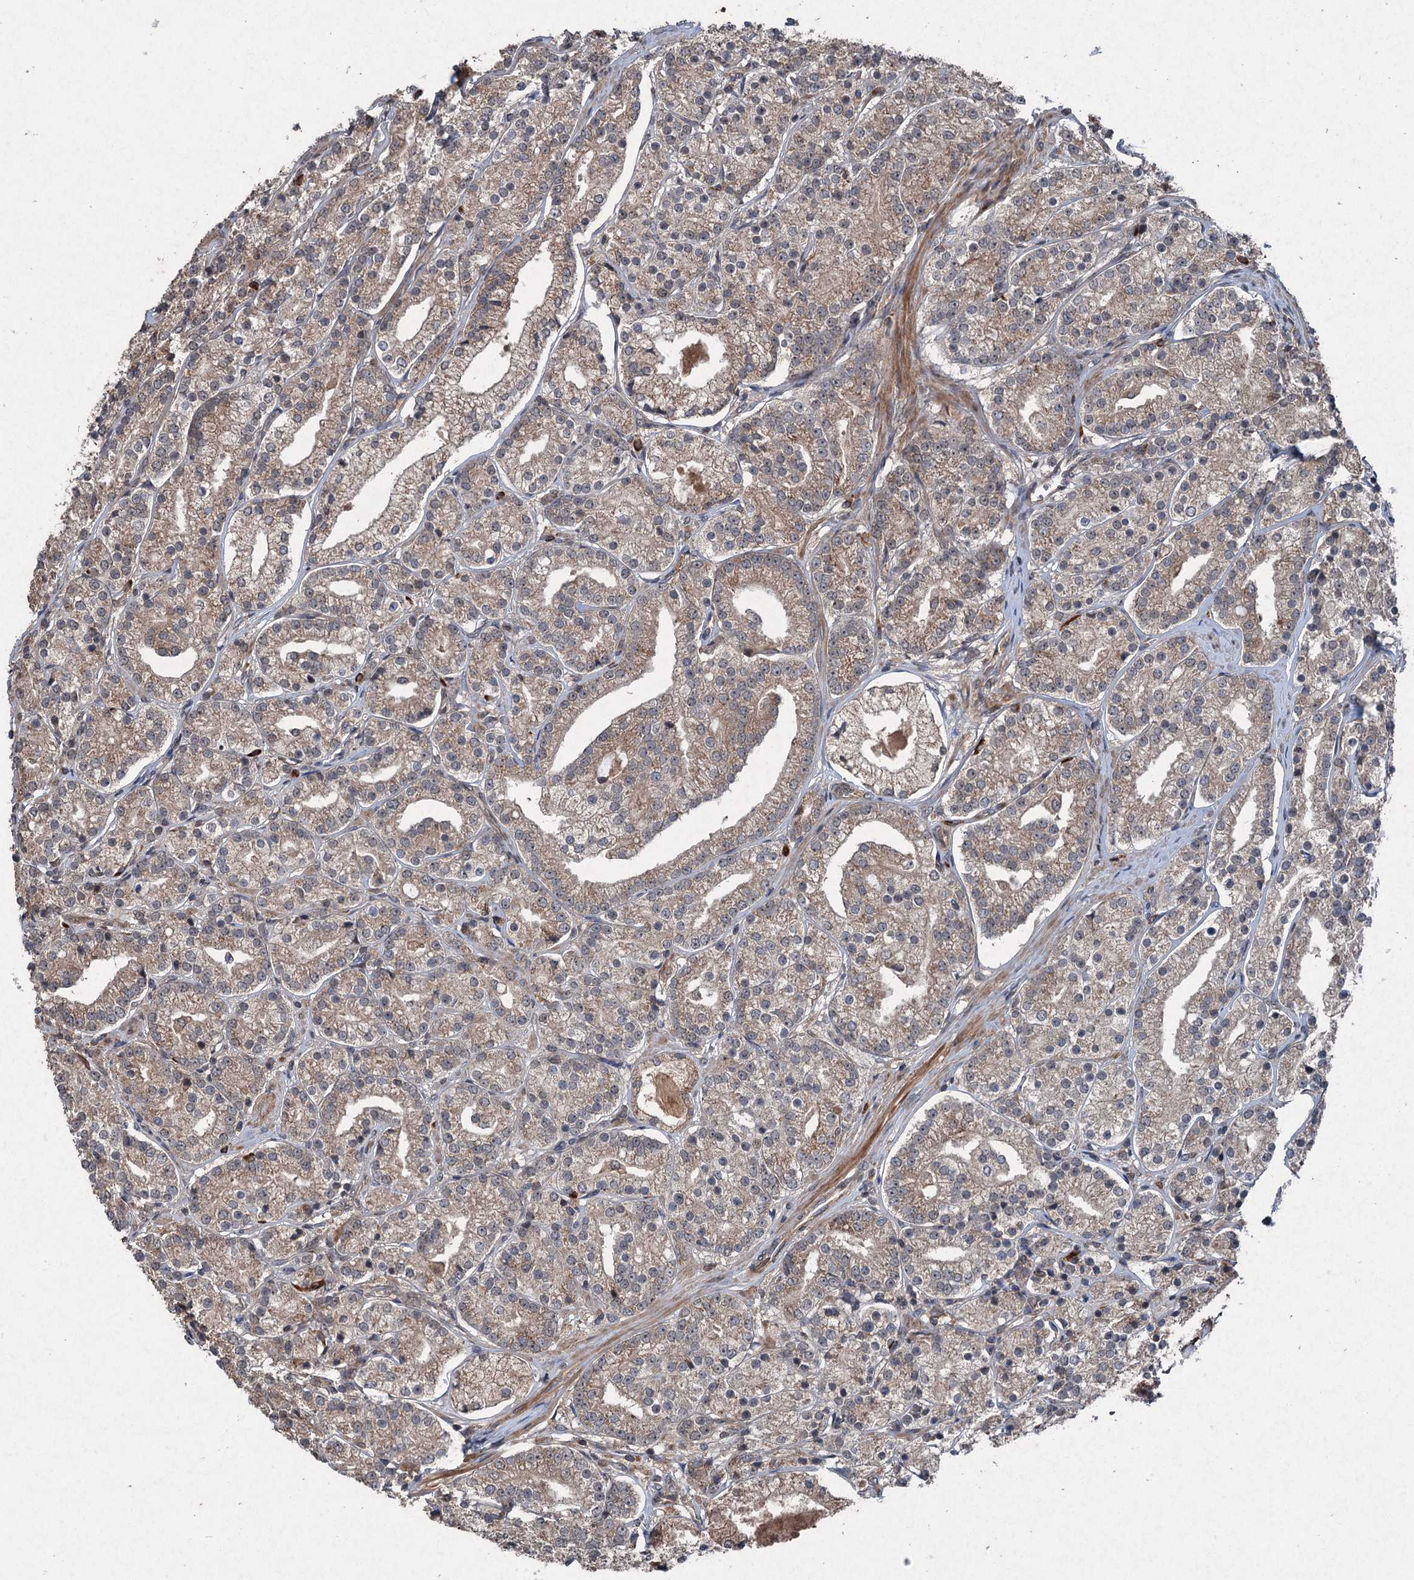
{"staining": {"intensity": "moderate", "quantity": "25%-75%", "location": "cytoplasmic/membranous"}, "tissue": "prostate cancer", "cell_type": "Tumor cells", "image_type": "cancer", "snomed": [{"axis": "morphology", "description": "Adenocarcinoma, High grade"}, {"axis": "topography", "description": "Prostate"}], "caption": "Human prostate cancer stained with a protein marker displays moderate staining in tumor cells.", "gene": "ALAS1", "patient": {"sex": "male", "age": 69}}